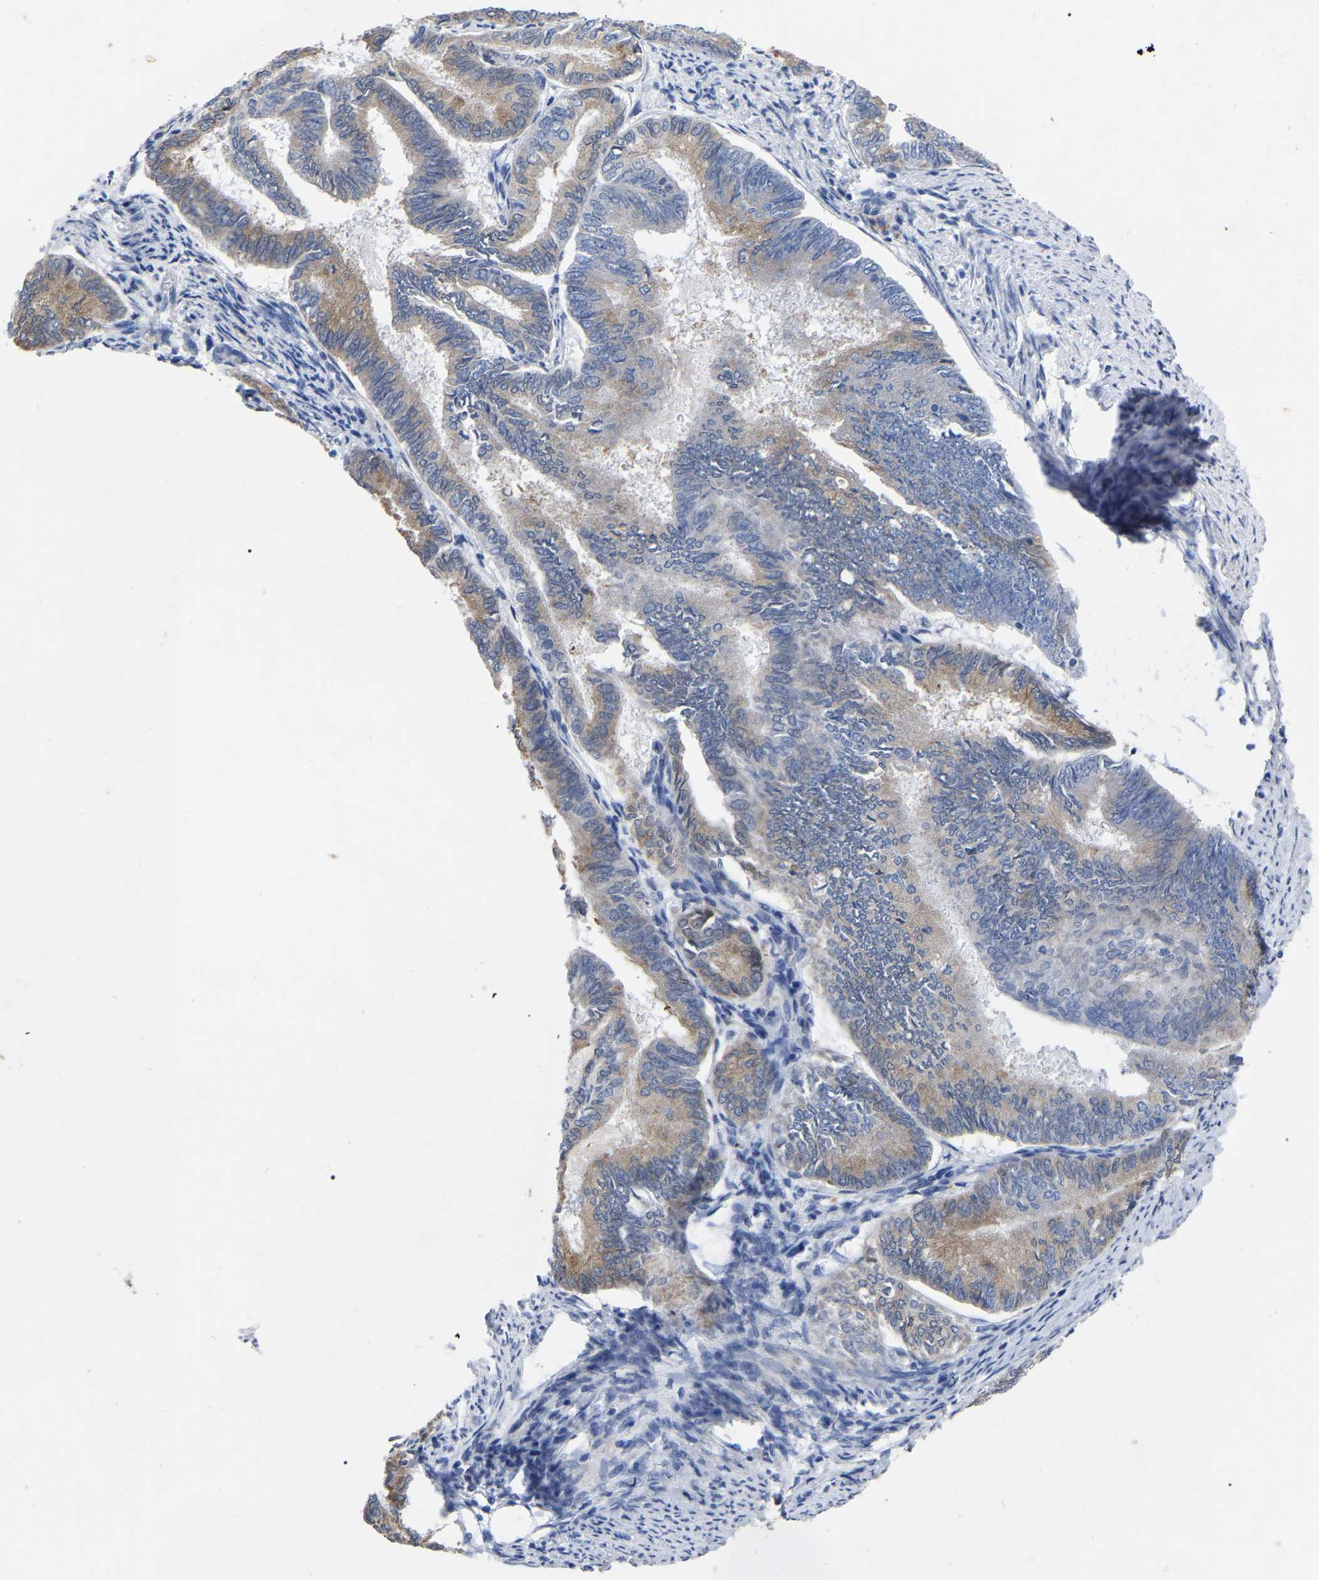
{"staining": {"intensity": "moderate", "quantity": ">75%", "location": "cytoplasmic/membranous"}, "tissue": "endometrial cancer", "cell_type": "Tumor cells", "image_type": "cancer", "snomed": [{"axis": "morphology", "description": "Adenocarcinoma, NOS"}, {"axis": "topography", "description": "Endometrium"}], "caption": "Endometrial cancer (adenocarcinoma) was stained to show a protein in brown. There is medium levels of moderate cytoplasmic/membranous positivity in approximately >75% of tumor cells.", "gene": "STRIP2", "patient": {"sex": "female", "age": 86}}